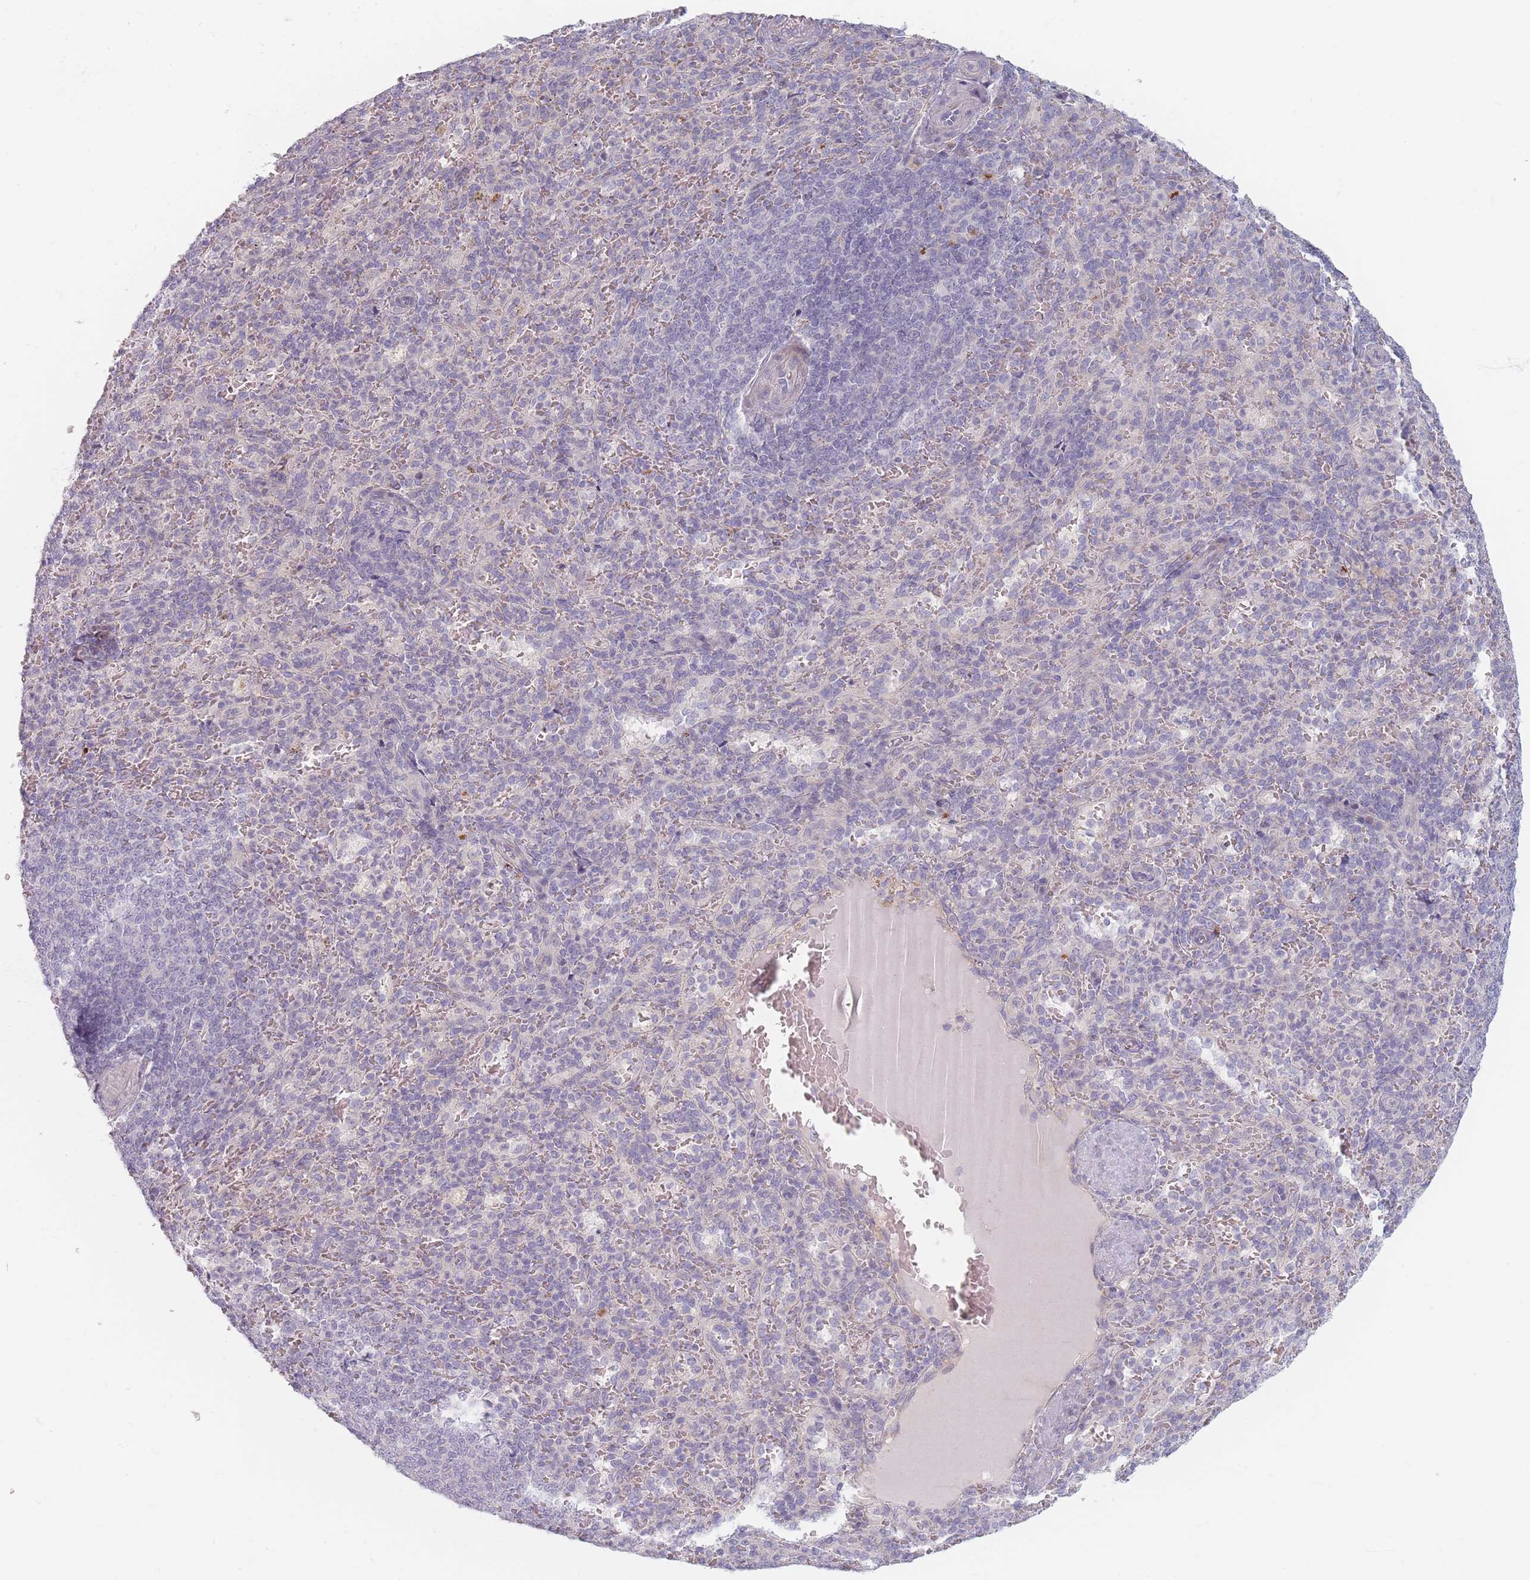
{"staining": {"intensity": "negative", "quantity": "none", "location": "none"}, "tissue": "spleen", "cell_type": "Cells in red pulp", "image_type": "normal", "snomed": [{"axis": "morphology", "description": "Normal tissue, NOS"}, {"axis": "topography", "description": "Spleen"}], "caption": "IHC histopathology image of unremarkable spleen: spleen stained with DAB demonstrates no significant protein staining in cells in red pulp. Brightfield microscopy of IHC stained with DAB (3,3'-diaminobenzidine) (brown) and hematoxylin (blue), captured at high magnification.", "gene": "TMOD1", "patient": {"sex": "female", "age": 21}}